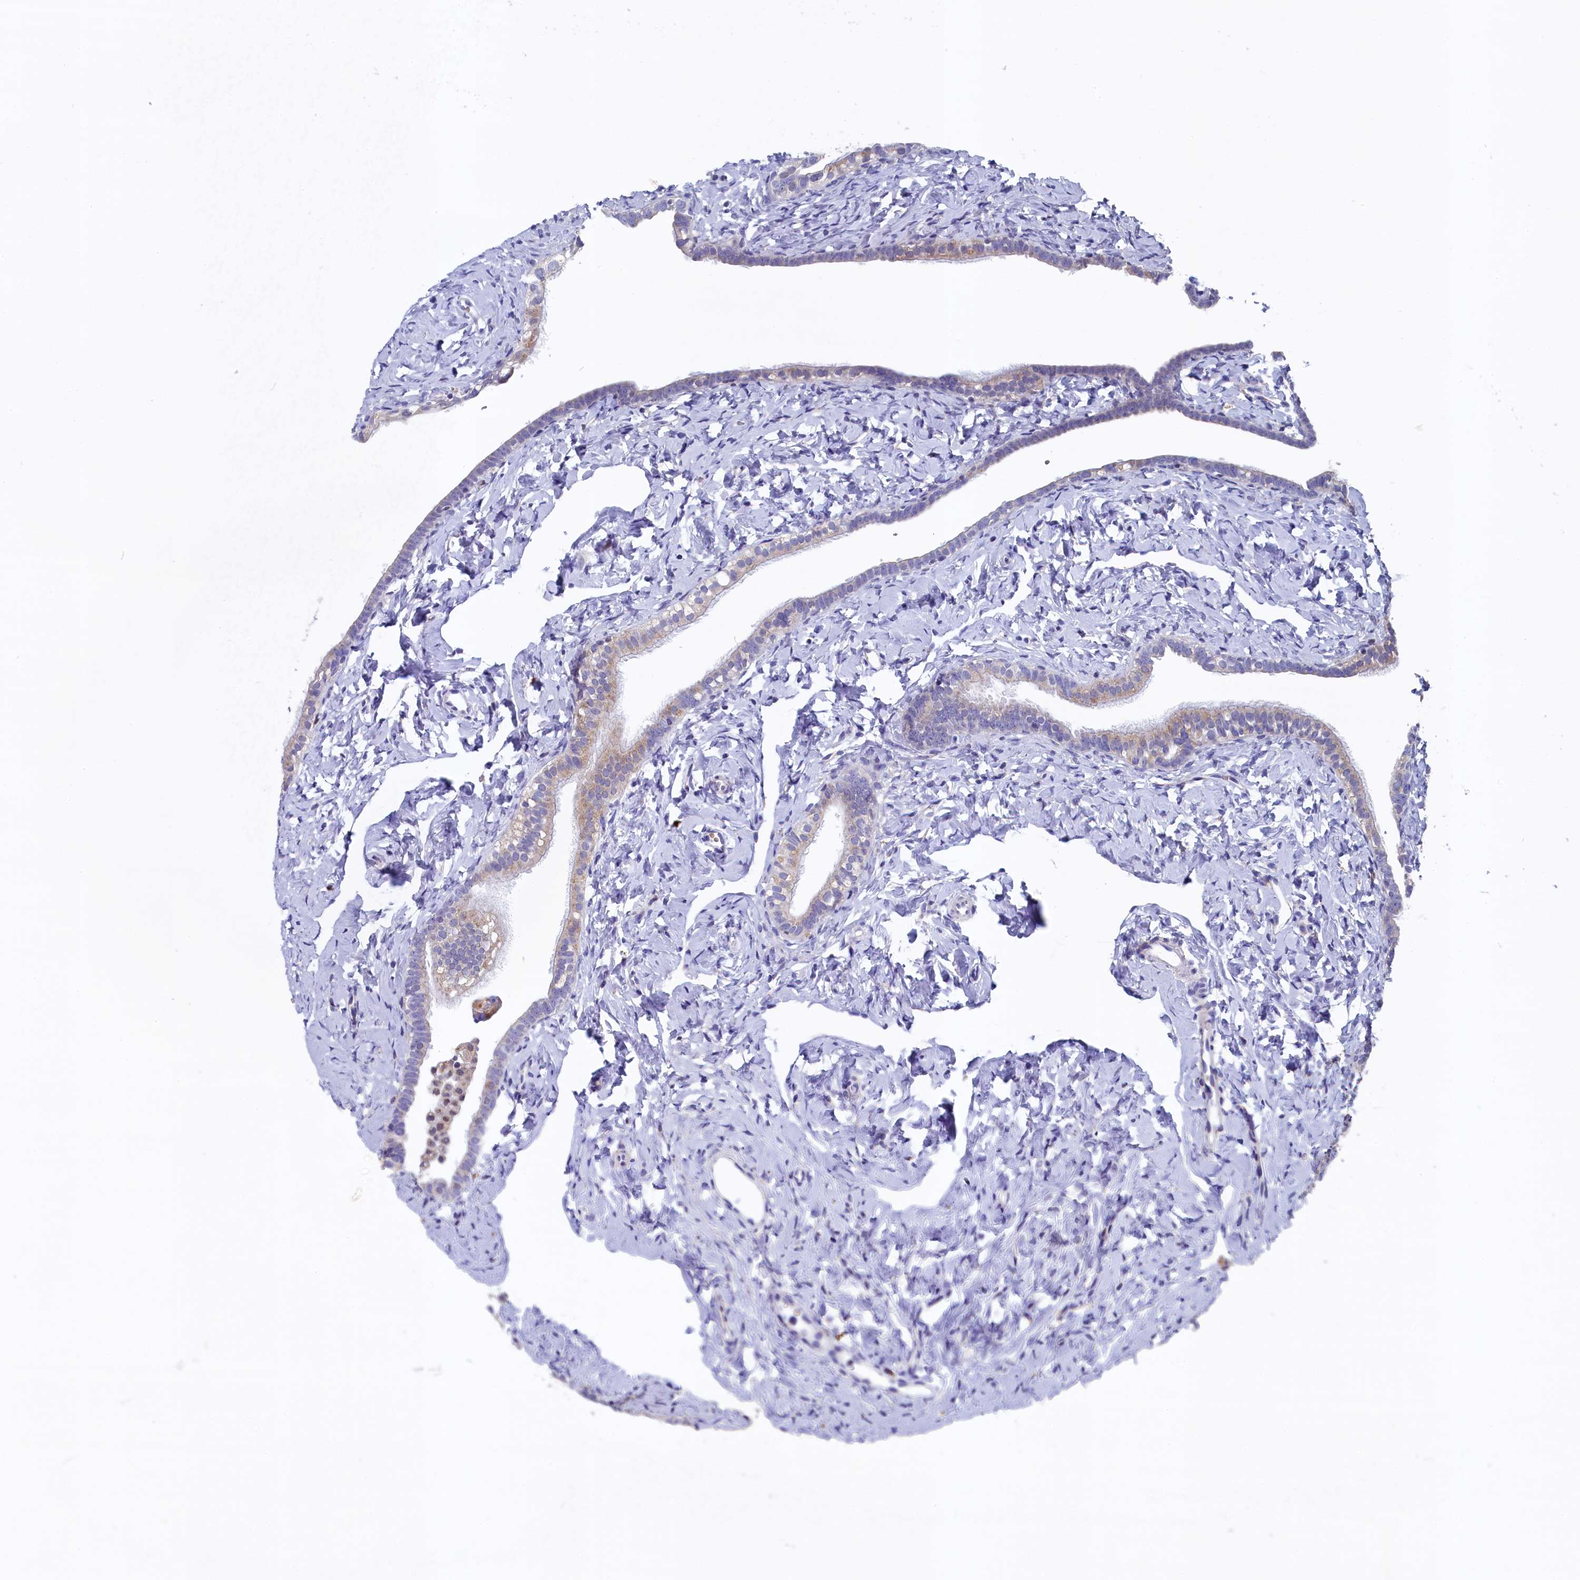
{"staining": {"intensity": "weak", "quantity": "25%-75%", "location": "cytoplasmic/membranous"}, "tissue": "fallopian tube", "cell_type": "Glandular cells", "image_type": "normal", "snomed": [{"axis": "morphology", "description": "Normal tissue, NOS"}, {"axis": "topography", "description": "Fallopian tube"}], "caption": "Protein positivity by immunohistochemistry reveals weak cytoplasmic/membranous expression in about 25%-75% of glandular cells in unremarkable fallopian tube.", "gene": "GPR108", "patient": {"sex": "female", "age": 66}}